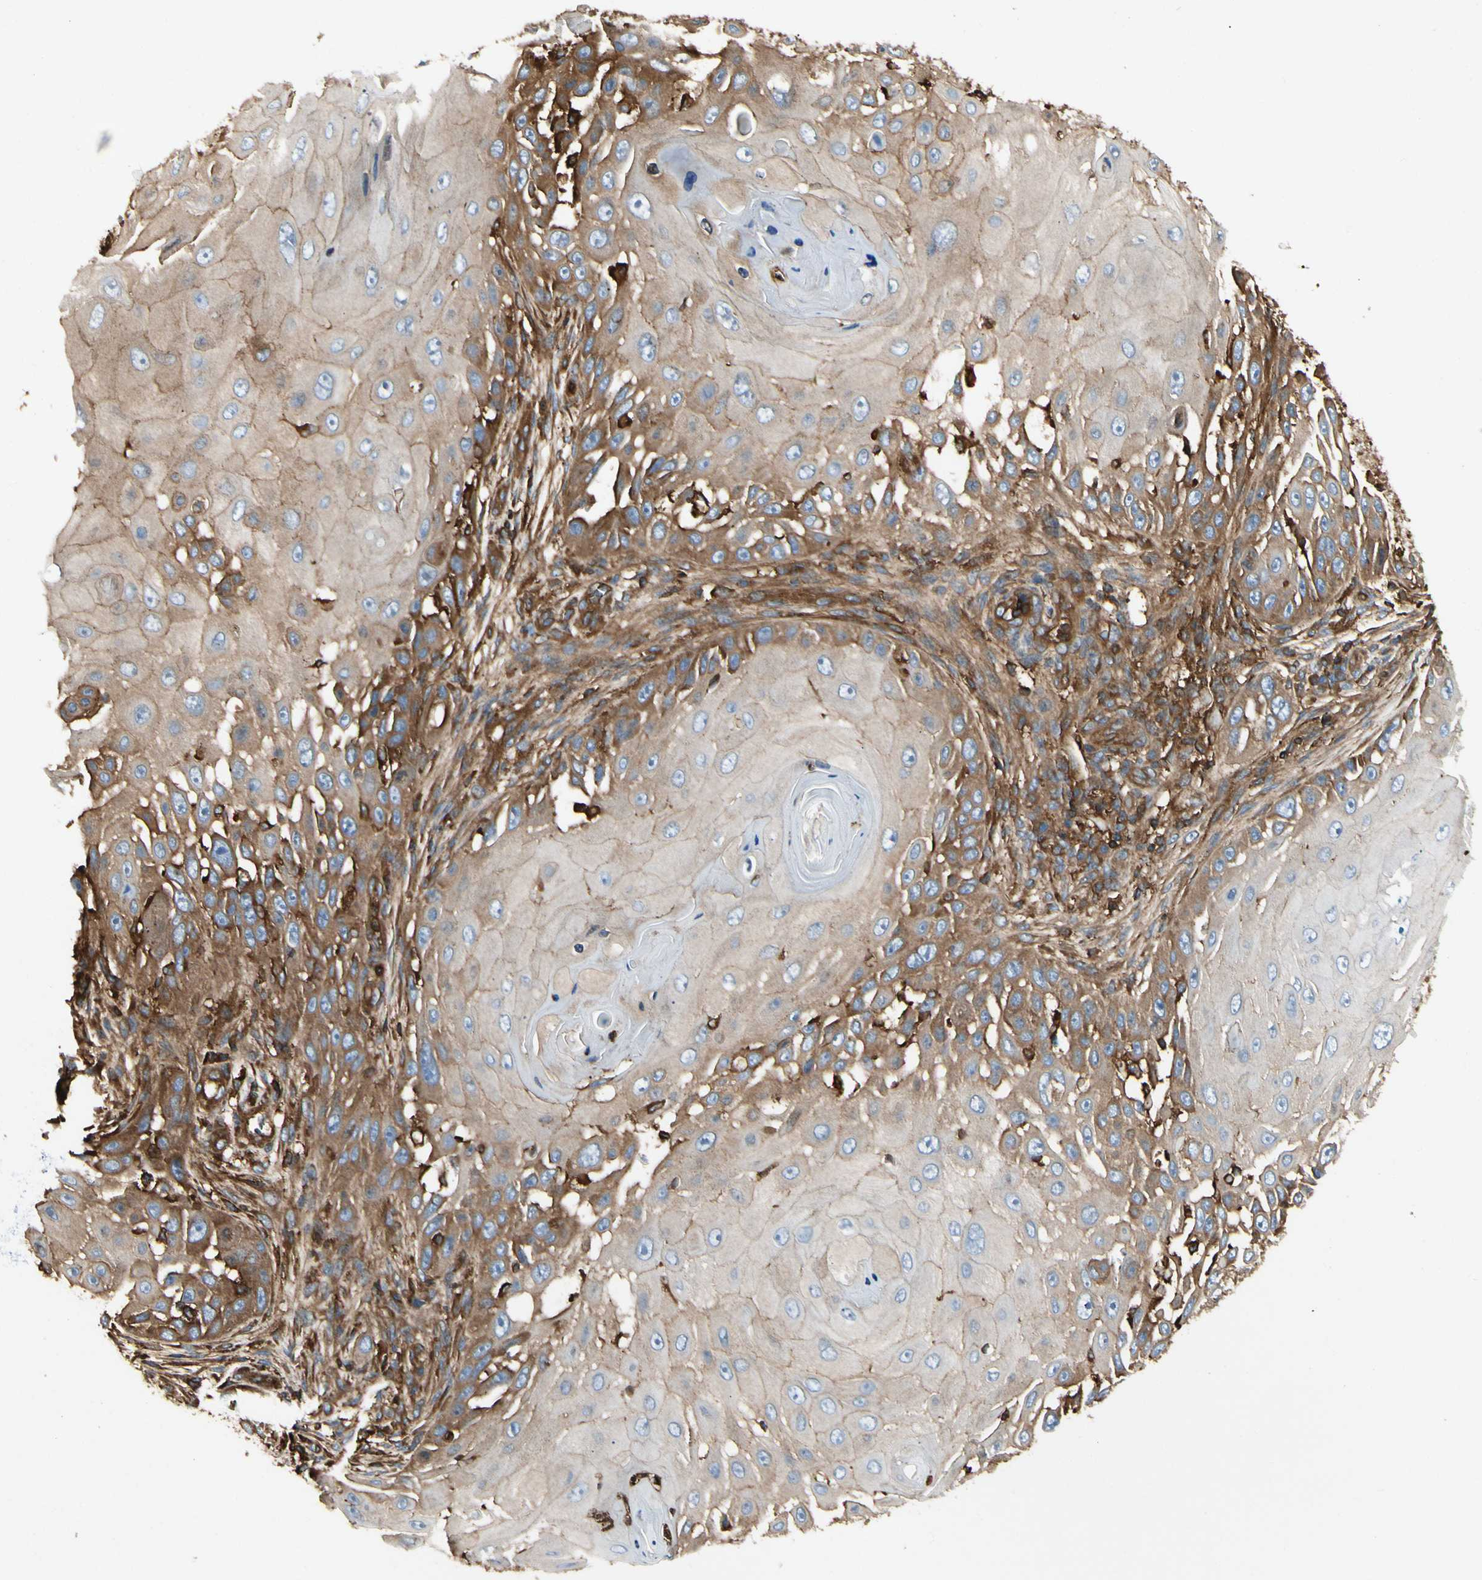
{"staining": {"intensity": "moderate", "quantity": ">75%", "location": "cytoplasmic/membranous"}, "tissue": "skin cancer", "cell_type": "Tumor cells", "image_type": "cancer", "snomed": [{"axis": "morphology", "description": "Squamous cell carcinoma, NOS"}, {"axis": "topography", "description": "Skin"}], "caption": "A medium amount of moderate cytoplasmic/membranous positivity is present in about >75% of tumor cells in skin squamous cell carcinoma tissue.", "gene": "ARPC2", "patient": {"sex": "female", "age": 44}}